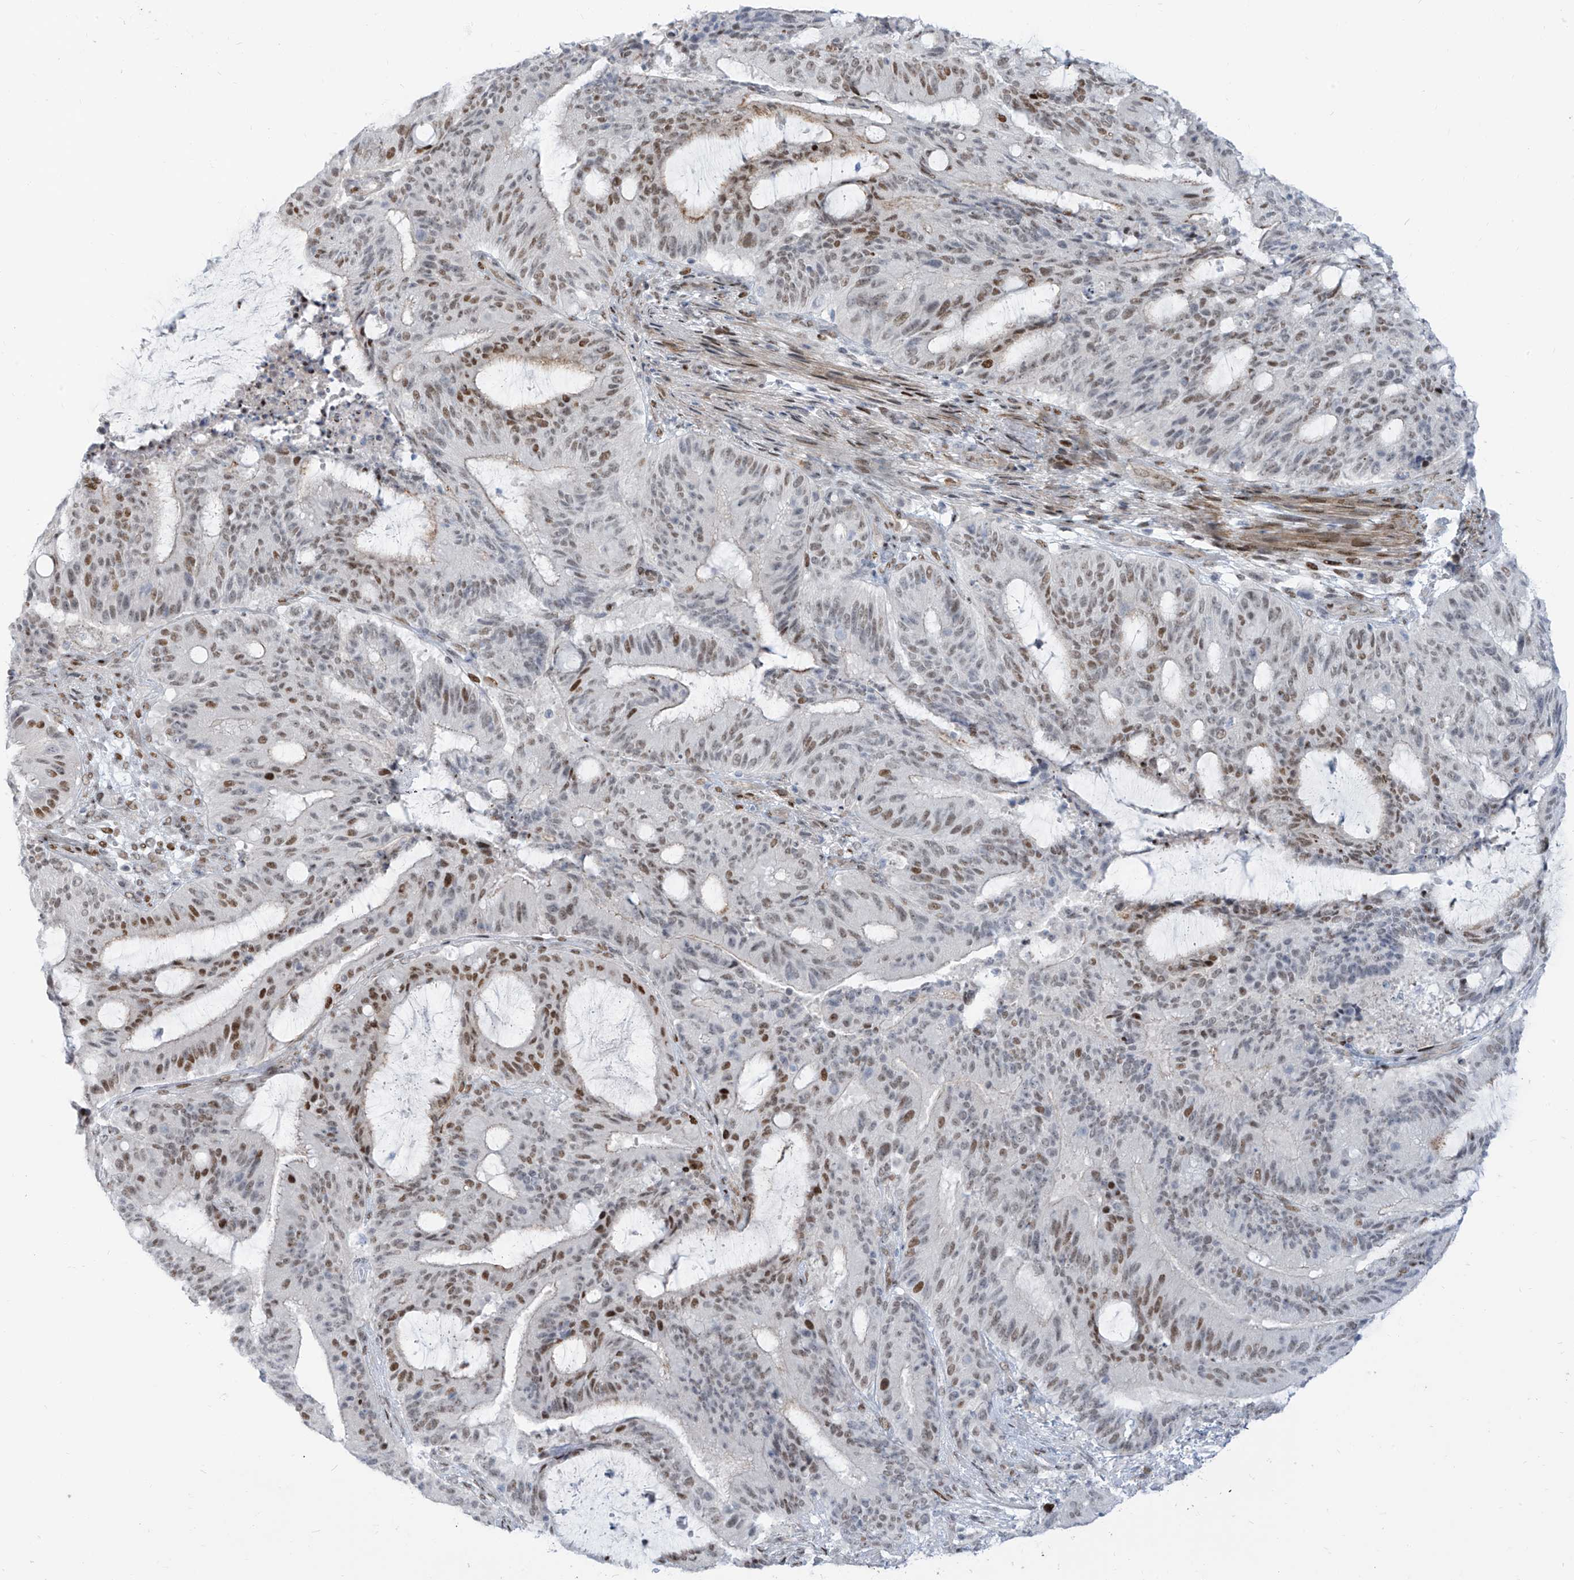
{"staining": {"intensity": "moderate", "quantity": "25%-75%", "location": "nuclear"}, "tissue": "liver cancer", "cell_type": "Tumor cells", "image_type": "cancer", "snomed": [{"axis": "morphology", "description": "Normal tissue, NOS"}, {"axis": "morphology", "description": "Cholangiocarcinoma"}, {"axis": "topography", "description": "Liver"}, {"axis": "topography", "description": "Peripheral nerve tissue"}], "caption": "Brown immunohistochemical staining in human liver cholangiocarcinoma displays moderate nuclear staining in about 25%-75% of tumor cells. (DAB (3,3'-diaminobenzidine) IHC, brown staining for protein, blue staining for nuclei).", "gene": "LIN9", "patient": {"sex": "female", "age": 73}}